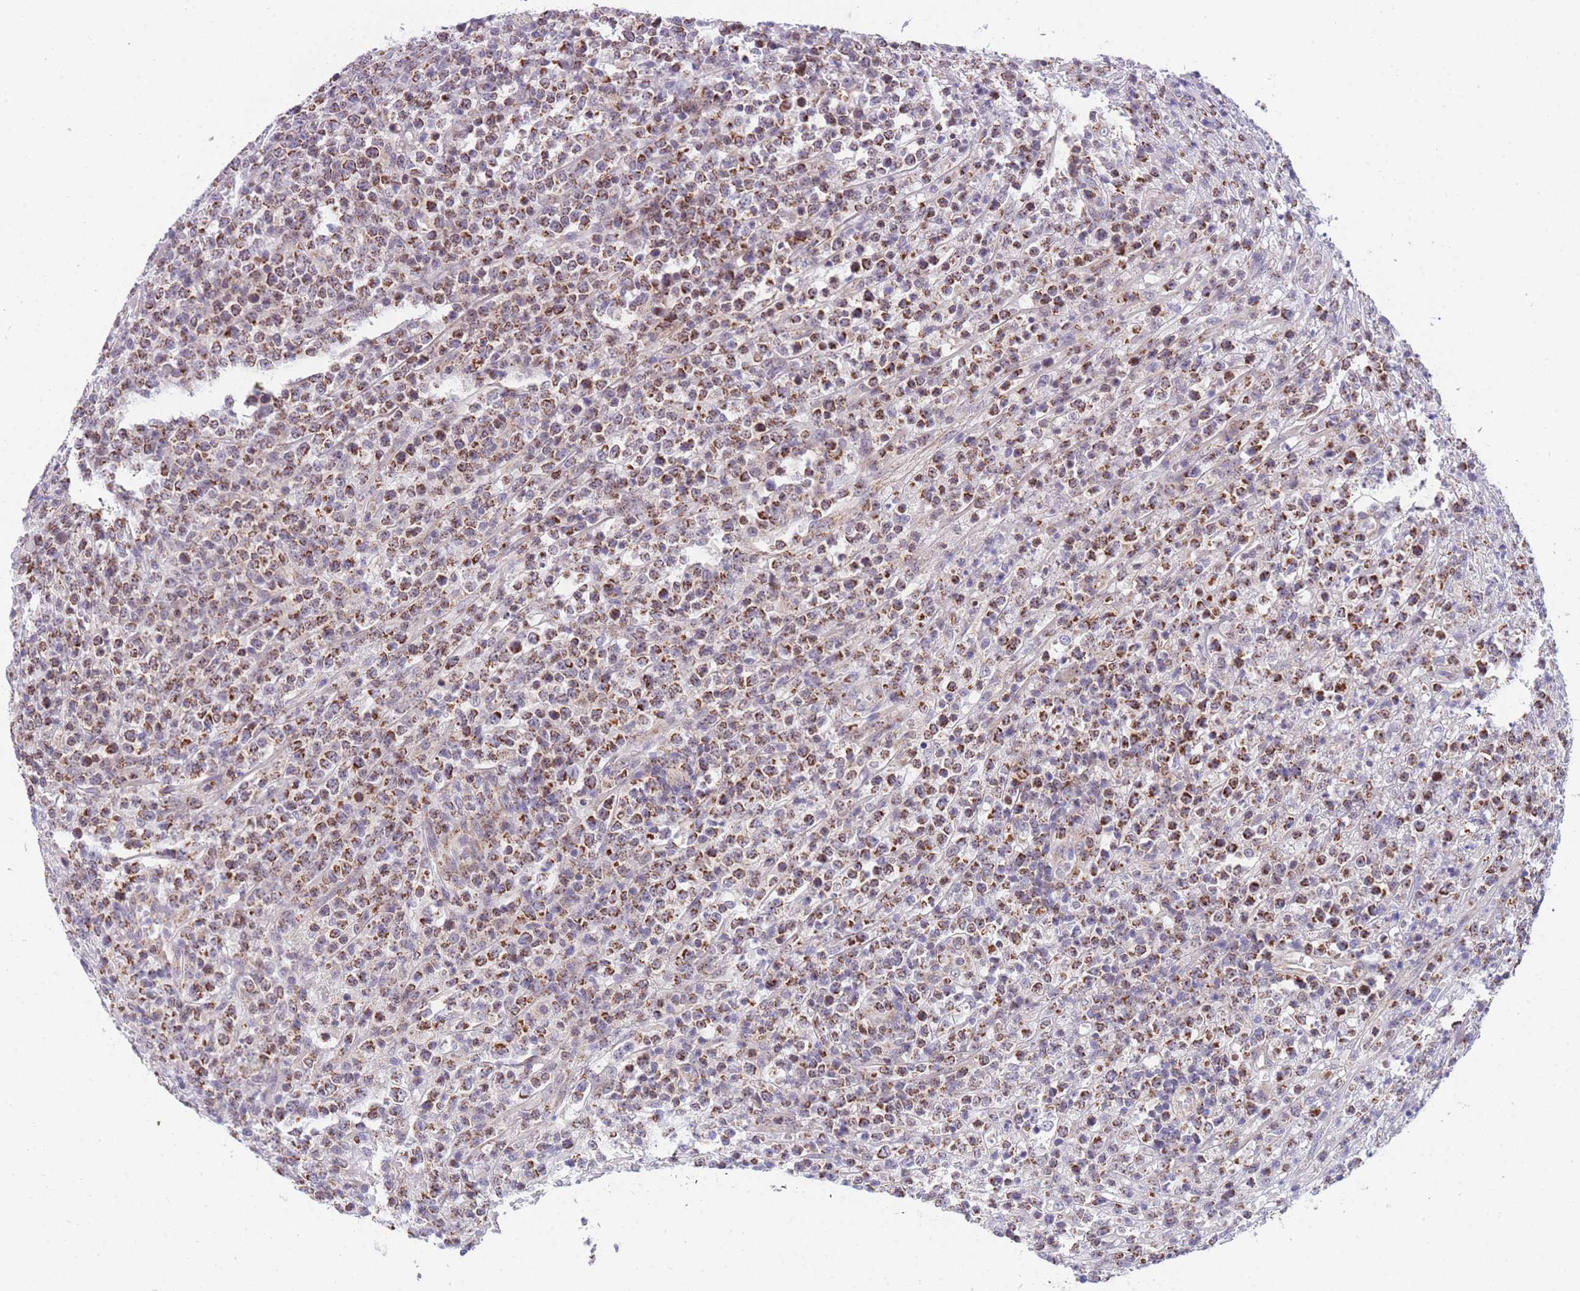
{"staining": {"intensity": "strong", "quantity": ">75%", "location": "cytoplasmic/membranous"}, "tissue": "lymphoma", "cell_type": "Tumor cells", "image_type": "cancer", "snomed": [{"axis": "morphology", "description": "Malignant lymphoma, non-Hodgkin's type, High grade"}, {"axis": "topography", "description": "Colon"}], "caption": "There is high levels of strong cytoplasmic/membranous staining in tumor cells of lymphoma, as demonstrated by immunohistochemical staining (brown color).", "gene": "DDX49", "patient": {"sex": "female", "age": 53}}